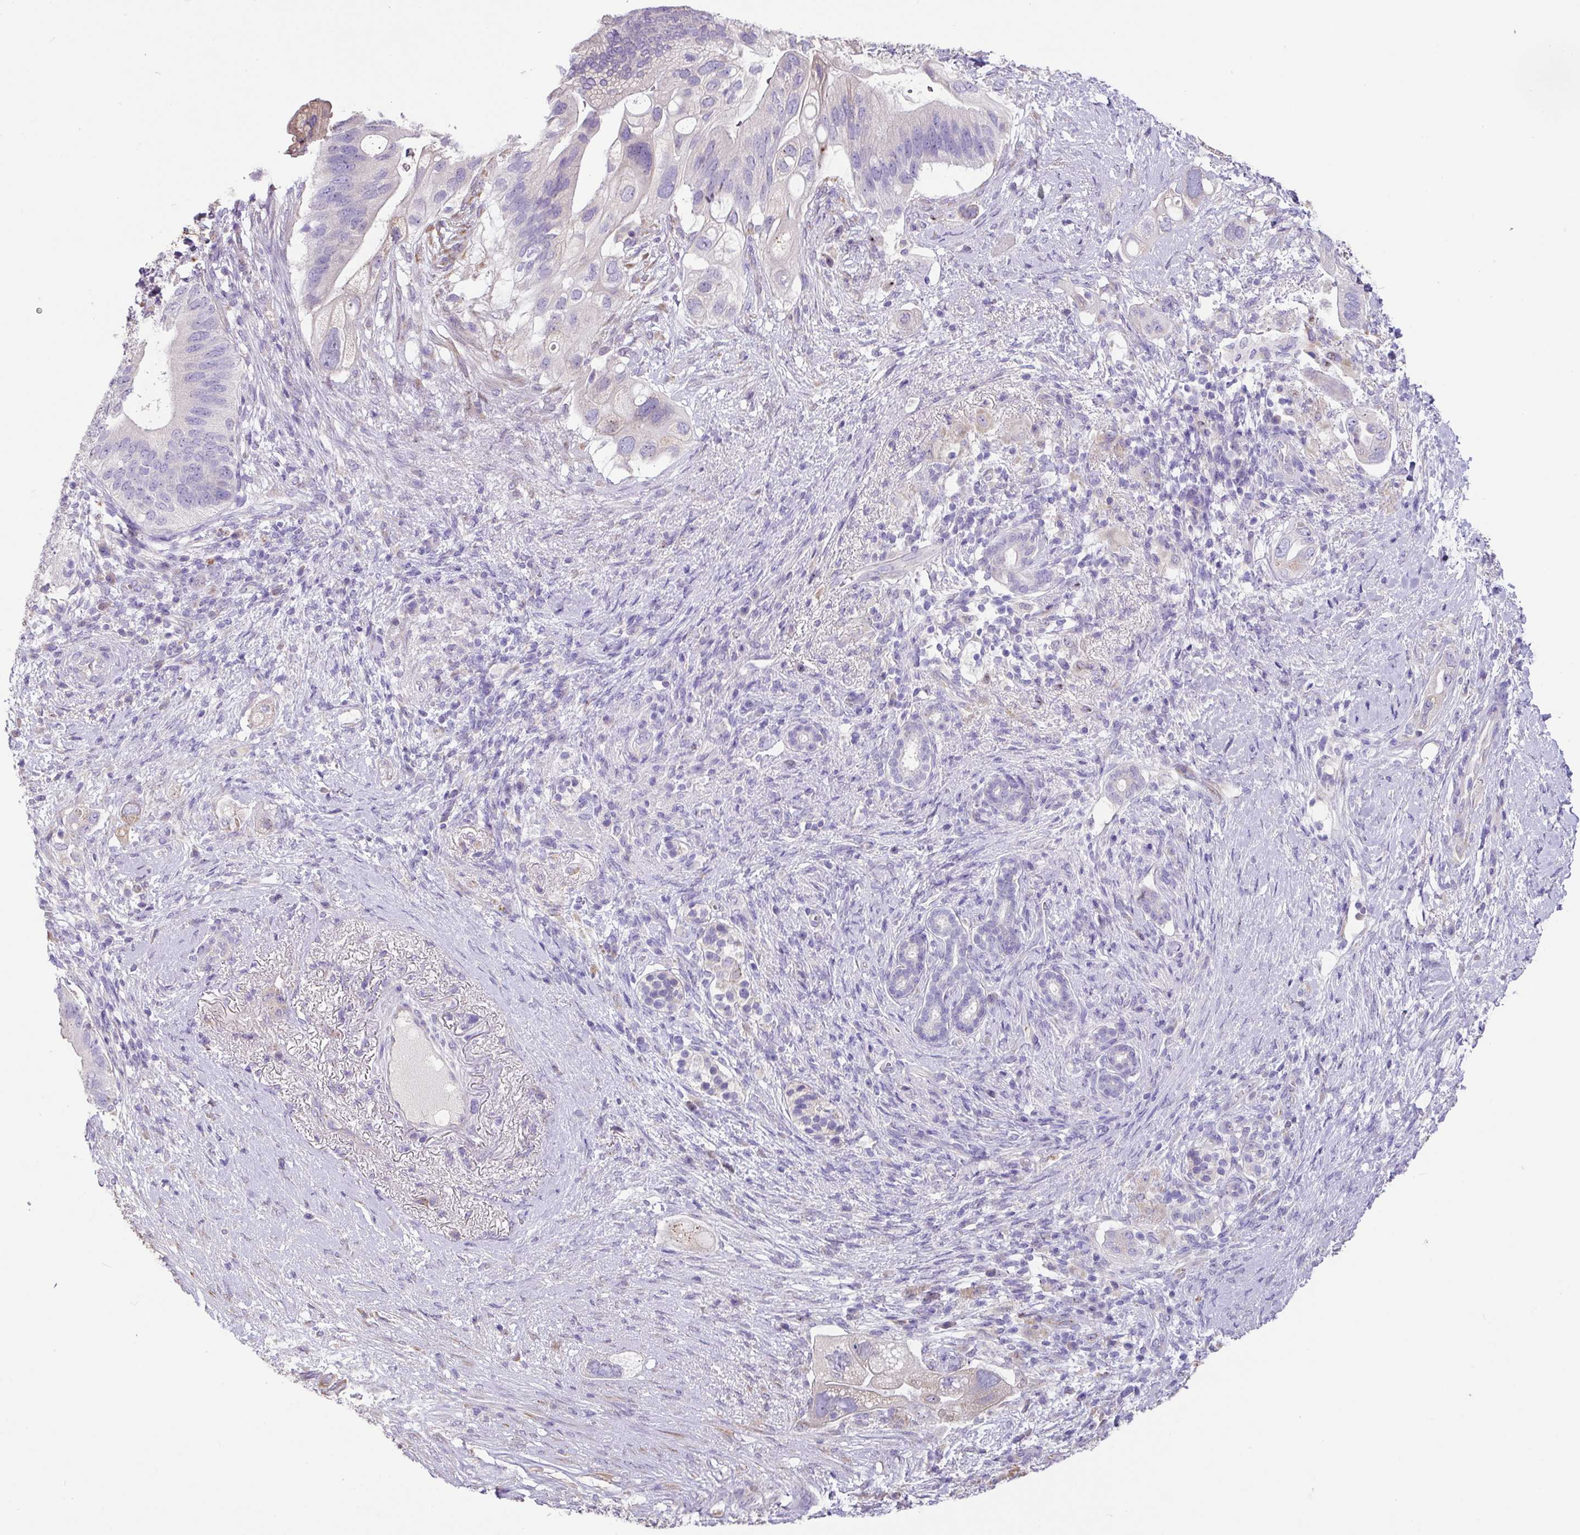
{"staining": {"intensity": "negative", "quantity": "none", "location": "none"}, "tissue": "pancreatic cancer", "cell_type": "Tumor cells", "image_type": "cancer", "snomed": [{"axis": "morphology", "description": "Adenocarcinoma, NOS"}, {"axis": "topography", "description": "Pancreas"}], "caption": "The histopathology image exhibits no significant staining in tumor cells of pancreatic cancer (adenocarcinoma).", "gene": "ZG16", "patient": {"sex": "female", "age": 72}}